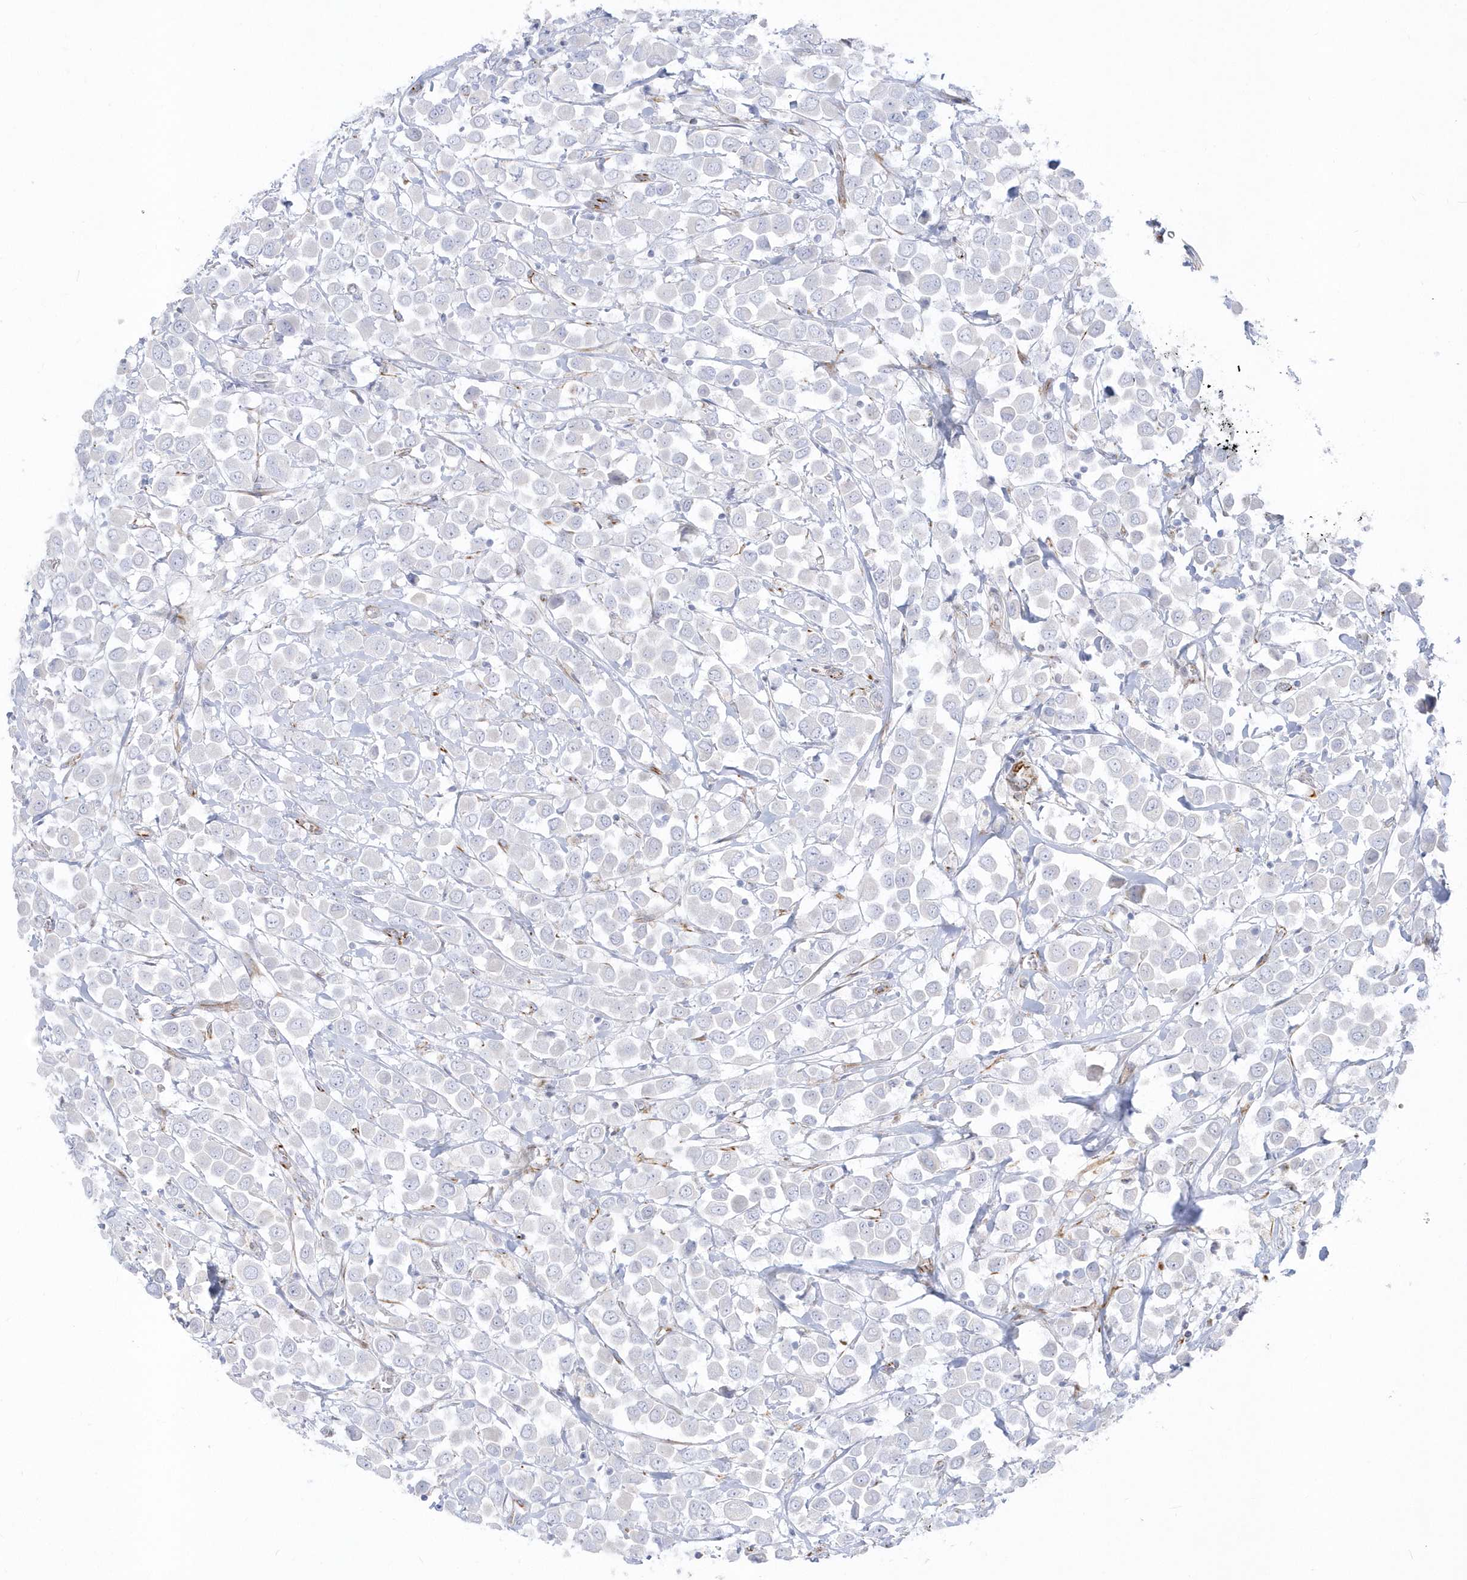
{"staining": {"intensity": "negative", "quantity": "none", "location": "none"}, "tissue": "breast cancer", "cell_type": "Tumor cells", "image_type": "cancer", "snomed": [{"axis": "morphology", "description": "Duct carcinoma"}, {"axis": "topography", "description": "Breast"}], "caption": "IHC photomicrograph of human breast cancer (invasive ductal carcinoma) stained for a protein (brown), which displays no expression in tumor cells.", "gene": "PPIL6", "patient": {"sex": "female", "age": 61}}